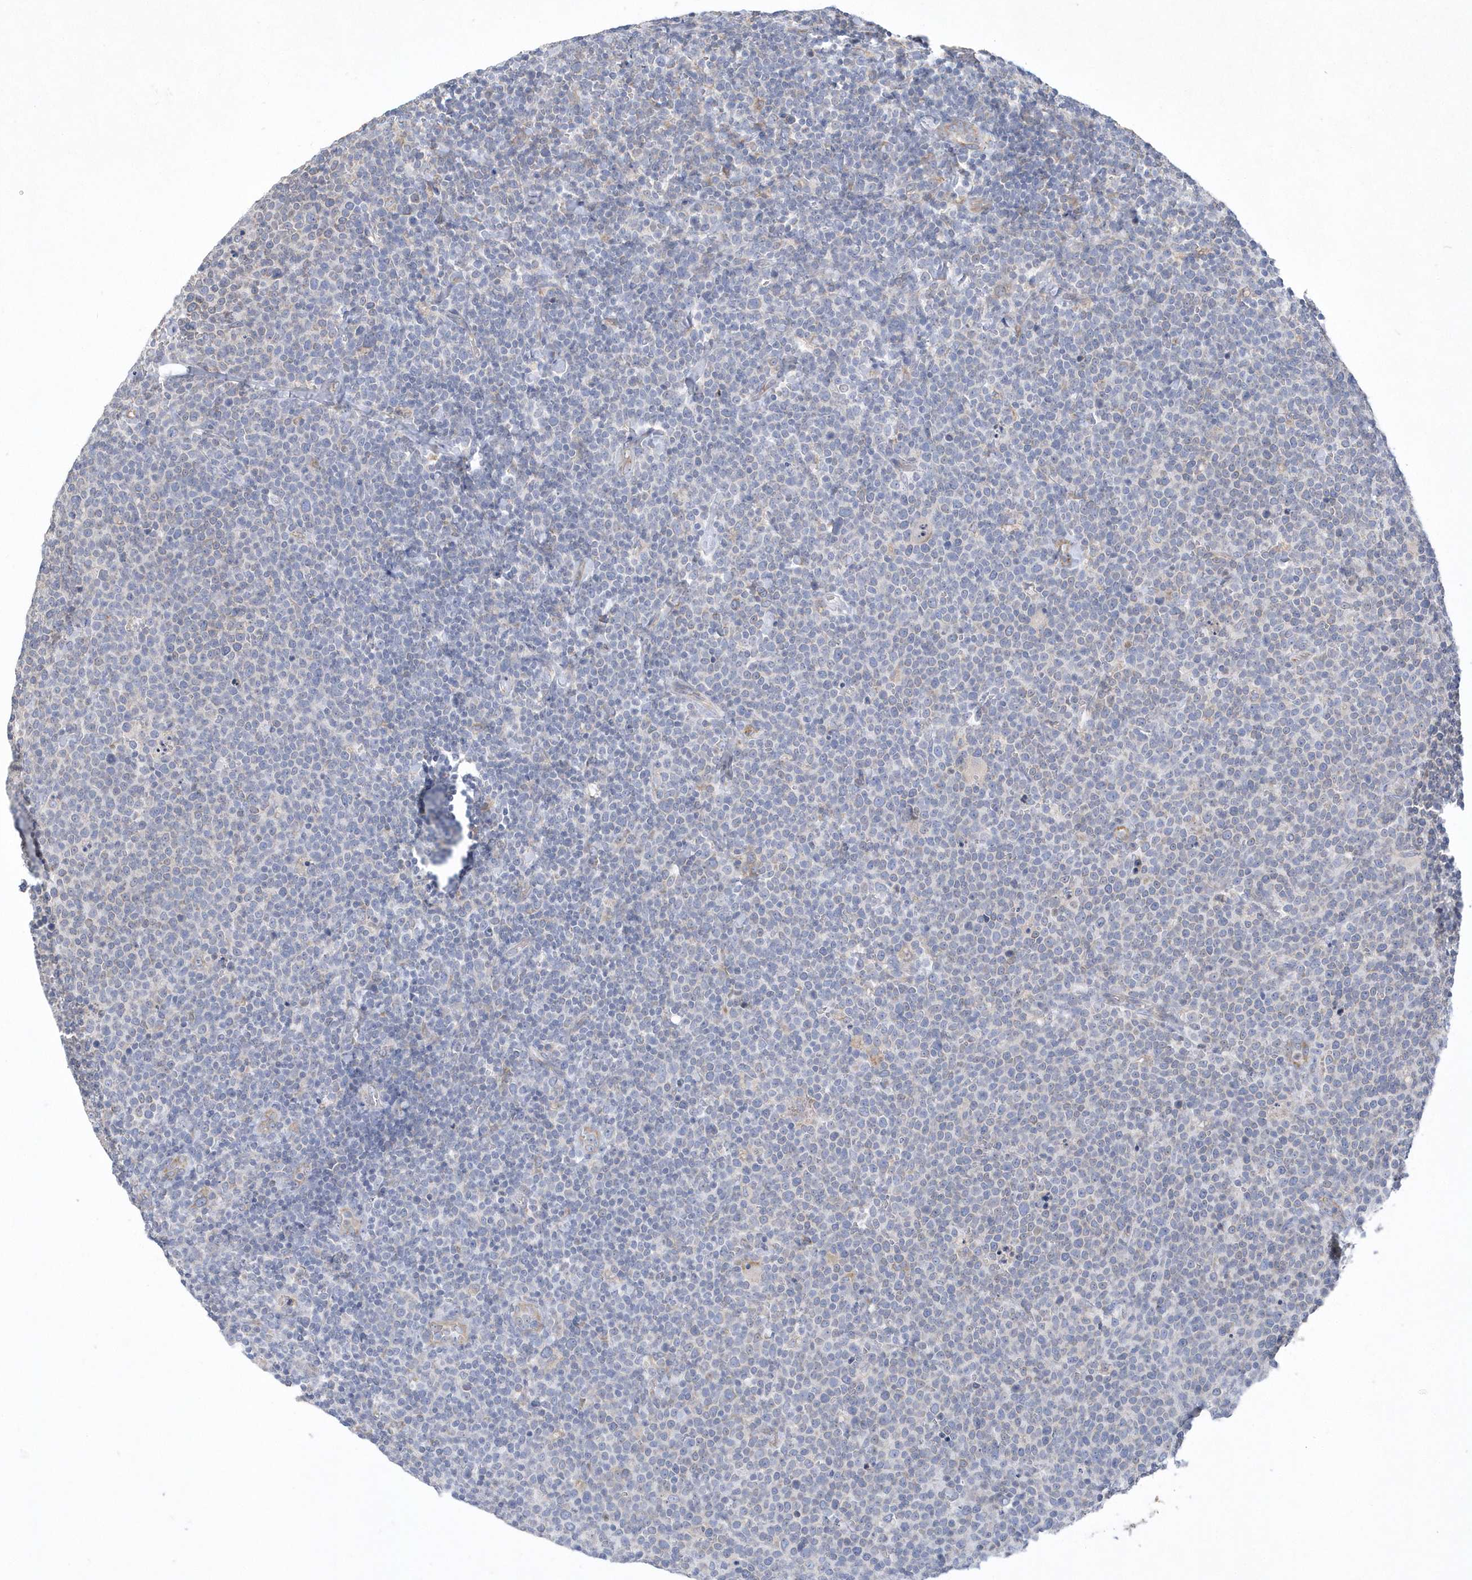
{"staining": {"intensity": "negative", "quantity": "none", "location": "none"}, "tissue": "lymphoma", "cell_type": "Tumor cells", "image_type": "cancer", "snomed": [{"axis": "morphology", "description": "Malignant lymphoma, non-Hodgkin's type, High grade"}, {"axis": "topography", "description": "Lymph node"}], "caption": "Immunohistochemistry (IHC) of lymphoma exhibits no staining in tumor cells. The staining is performed using DAB brown chromogen with nuclei counter-stained in using hematoxylin.", "gene": "DGAT1", "patient": {"sex": "male", "age": 61}}